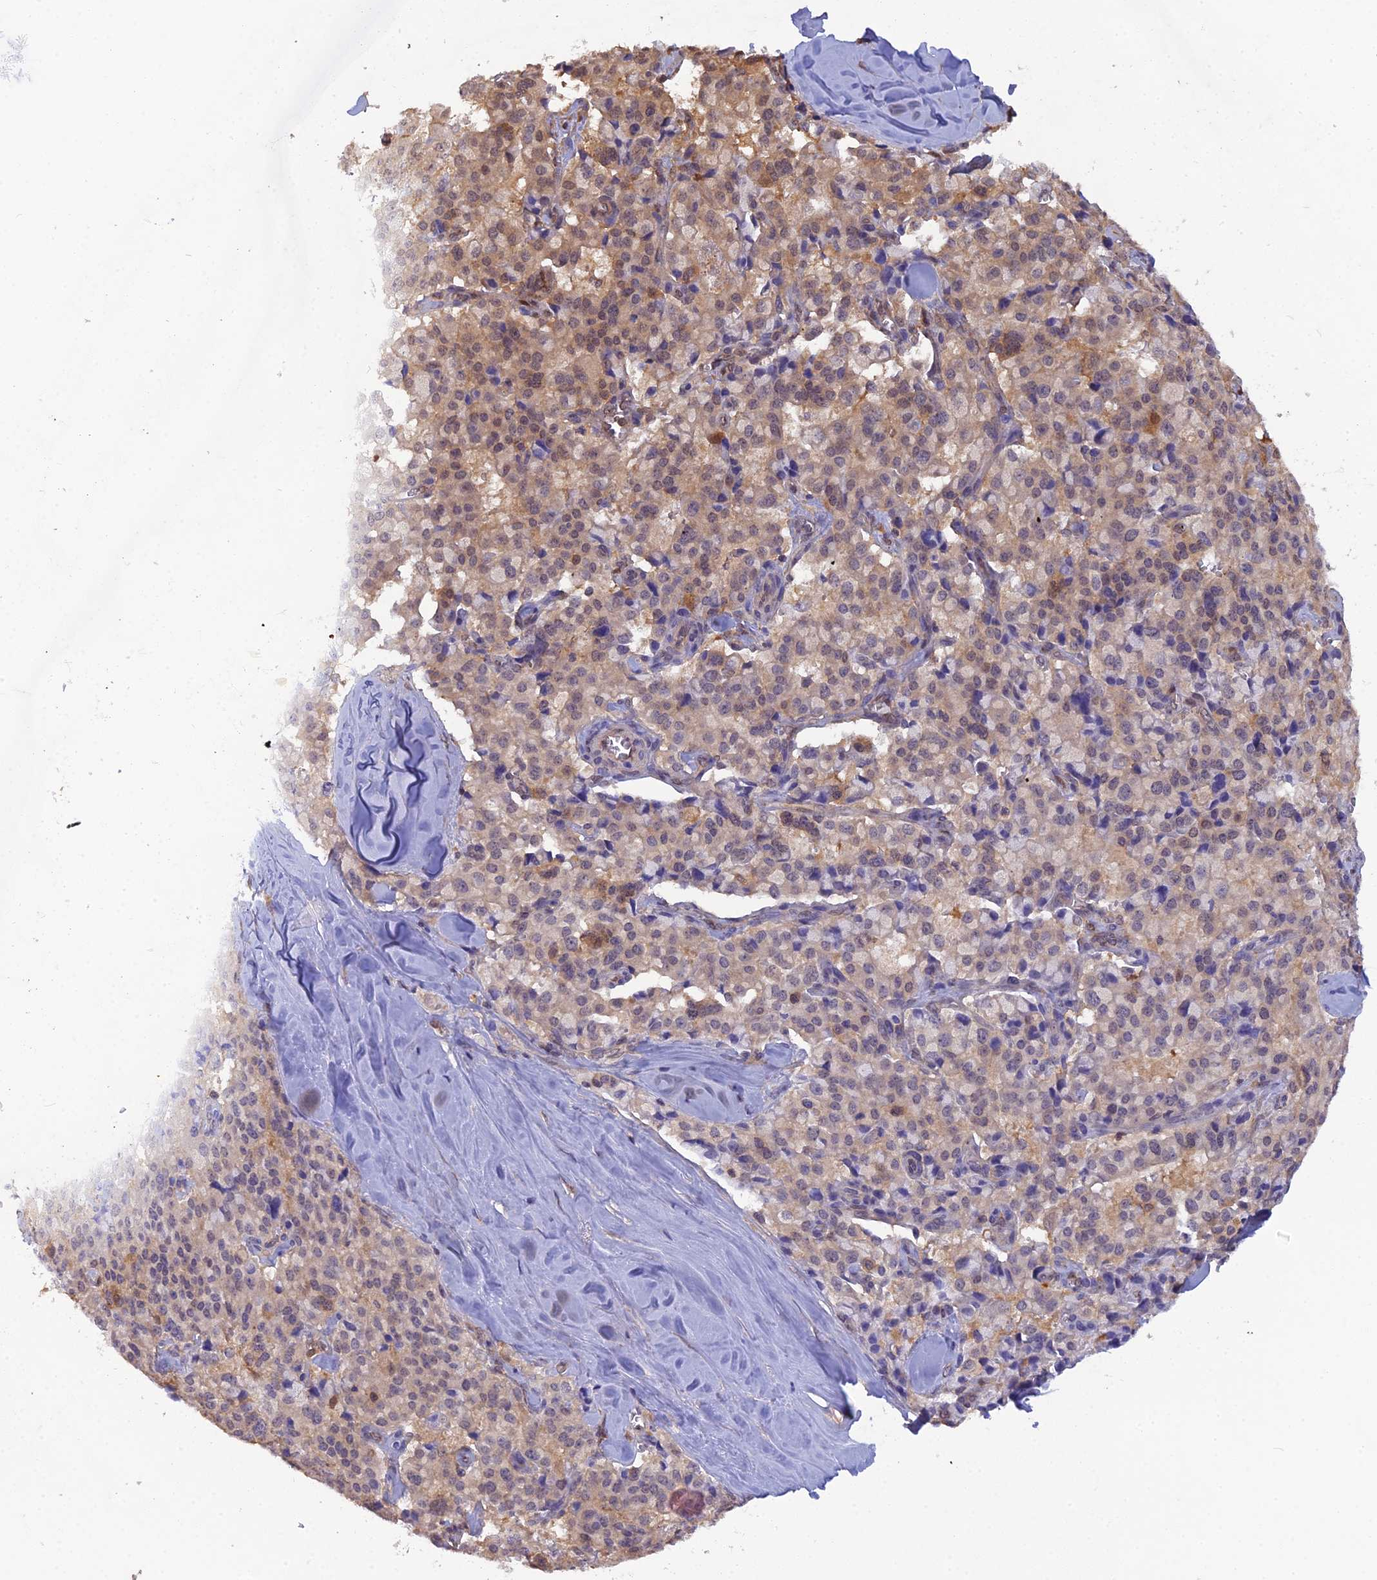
{"staining": {"intensity": "moderate", "quantity": "25%-75%", "location": "nuclear"}, "tissue": "pancreatic cancer", "cell_type": "Tumor cells", "image_type": "cancer", "snomed": [{"axis": "morphology", "description": "Adenocarcinoma, NOS"}, {"axis": "topography", "description": "Pancreas"}], "caption": "Tumor cells show moderate nuclear staining in about 25%-75% of cells in adenocarcinoma (pancreatic). The staining was performed using DAB (3,3'-diaminobenzidine), with brown indicating positive protein expression. Nuclei are stained blue with hematoxylin.", "gene": "HINT1", "patient": {"sex": "male", "age": 65}}